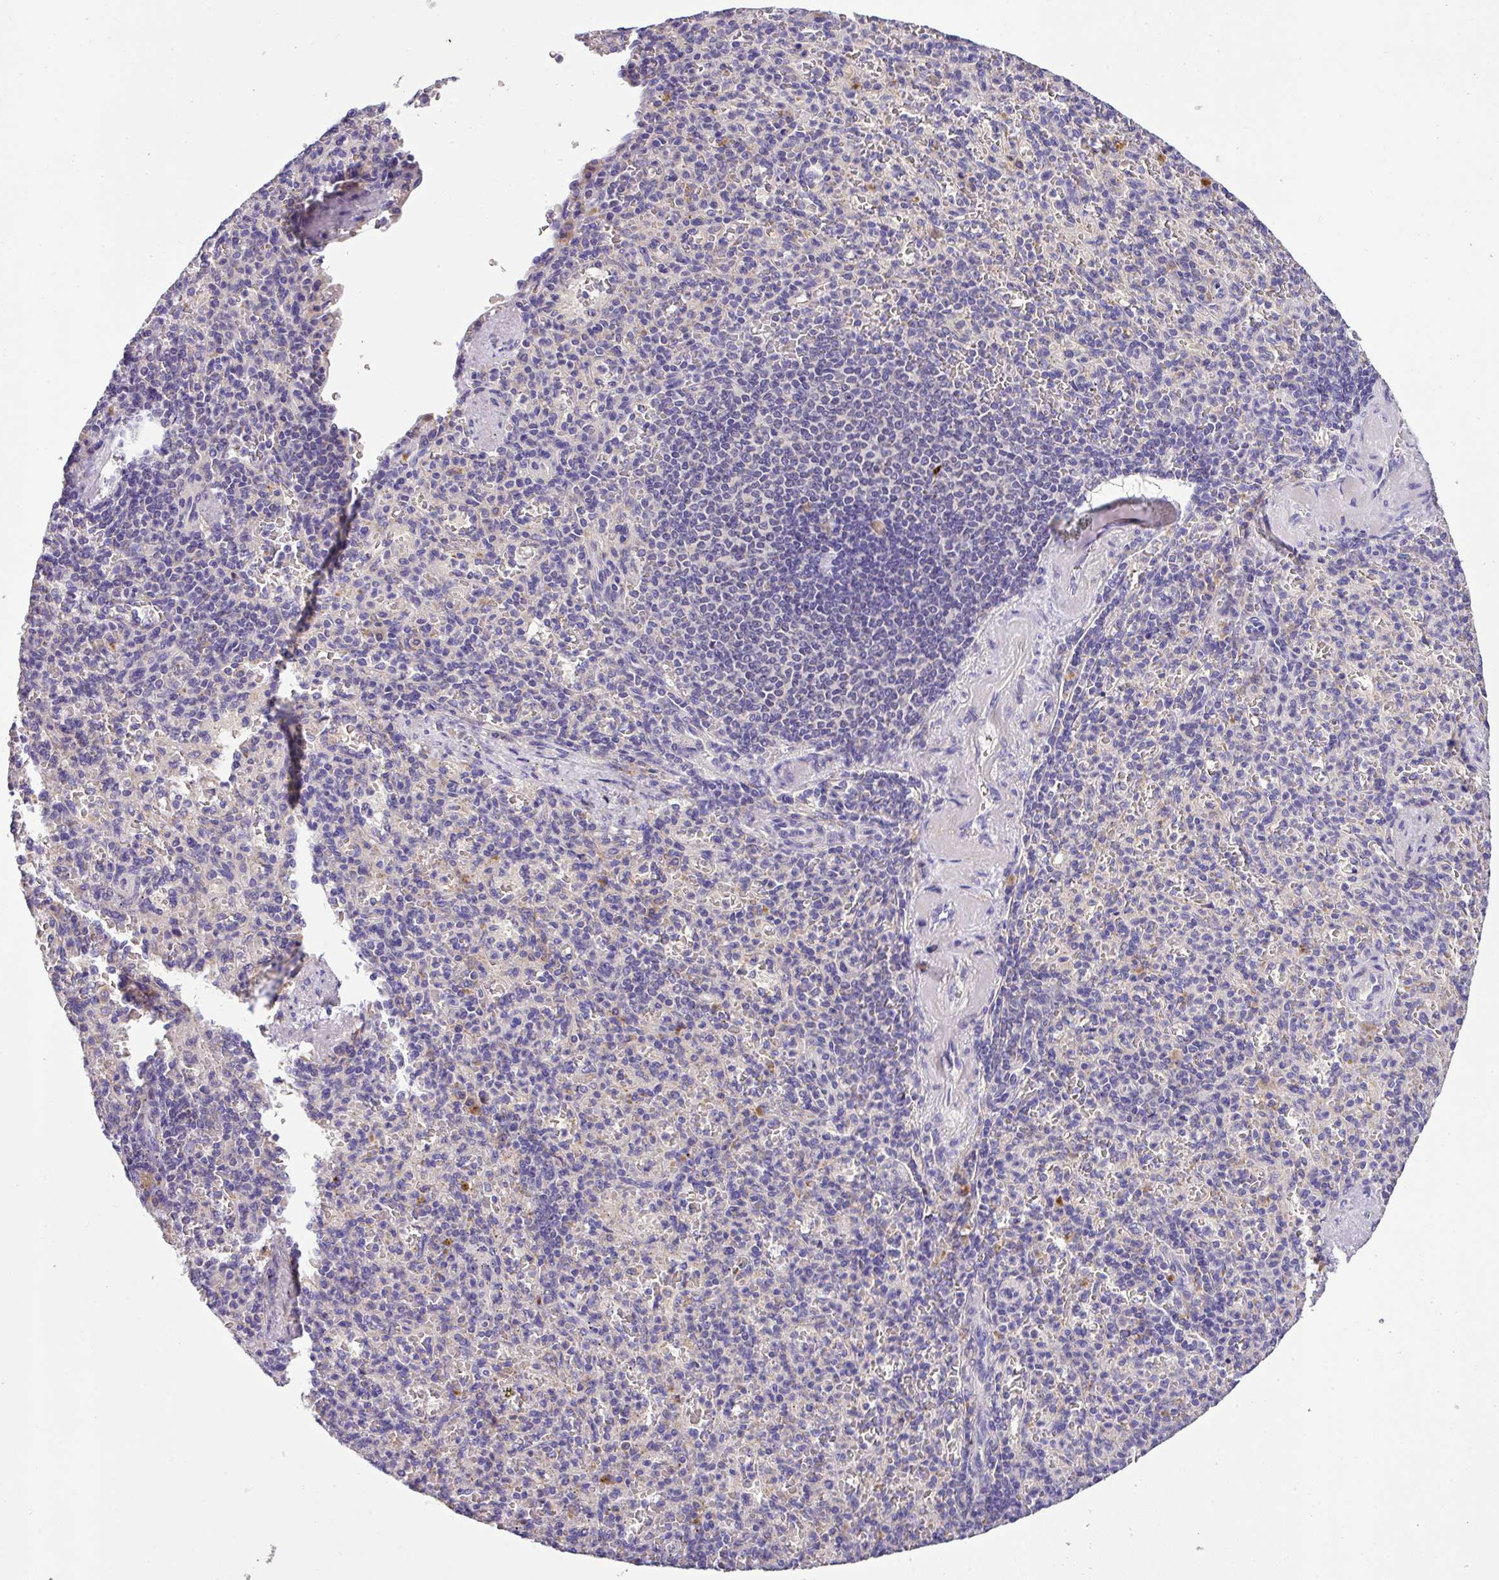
{"staining": {"intensity": "negative", "quantity": "none", "location": "none"}, "tissue": "spleen", "cell_type": "Cells in red pulp", "image_type": "normal", "snomed": [{"axis": "morphology", "description": "Normal tissue, NOS"}, {"axis": "topography", "description": "Spleen"}], "caption": "Immunohistochemical staining of unremarkable human spleen reveals no significant positivity in cells in red pulp. (Brightfield microscopy of DAB IHC at high magnification).", "gene": "ANXA2R", "patient": {"sex": "female", "age": 74}}